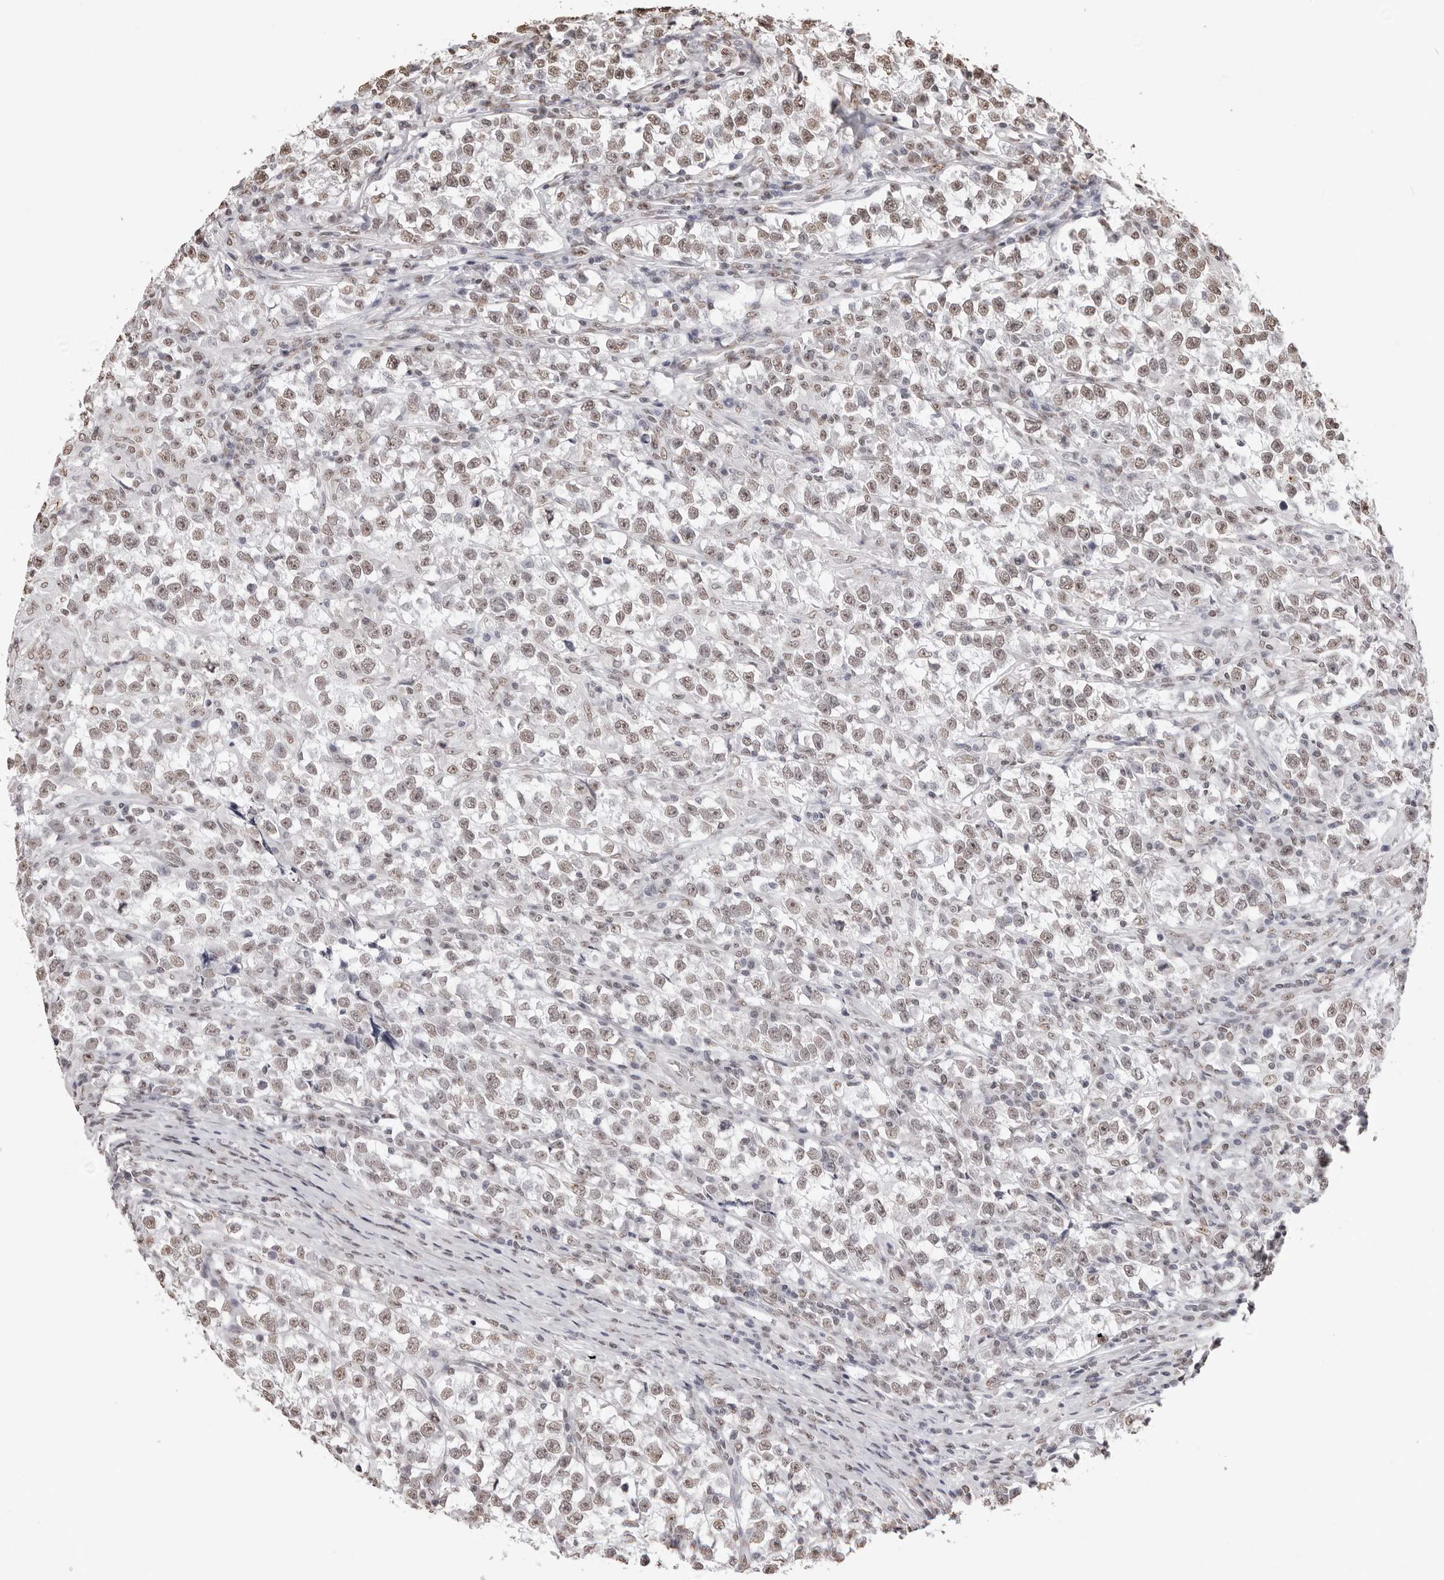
{"staining": {"intensity": "weak", "quantity": "25%-75%", "location": "nuclear"}, "tissue": "testis cancer", "cell_type": "Tumor cells", "image_type": "cancer", "snomed": [{"axis": "morphology", "description": "Normal tissue, NOS"}, {"axis": "morphology", "description": "Seminoma, NOS"}, {"axis": "topography", "description": "Testis"}], "caption": "Tumor cells exhibit low levels of weak nuclear staining in approximately 25%-75% of cells in testis cancer (seminoma).", "gene": "OLIG3", "patient": {"sex": "male", "age": 43}}